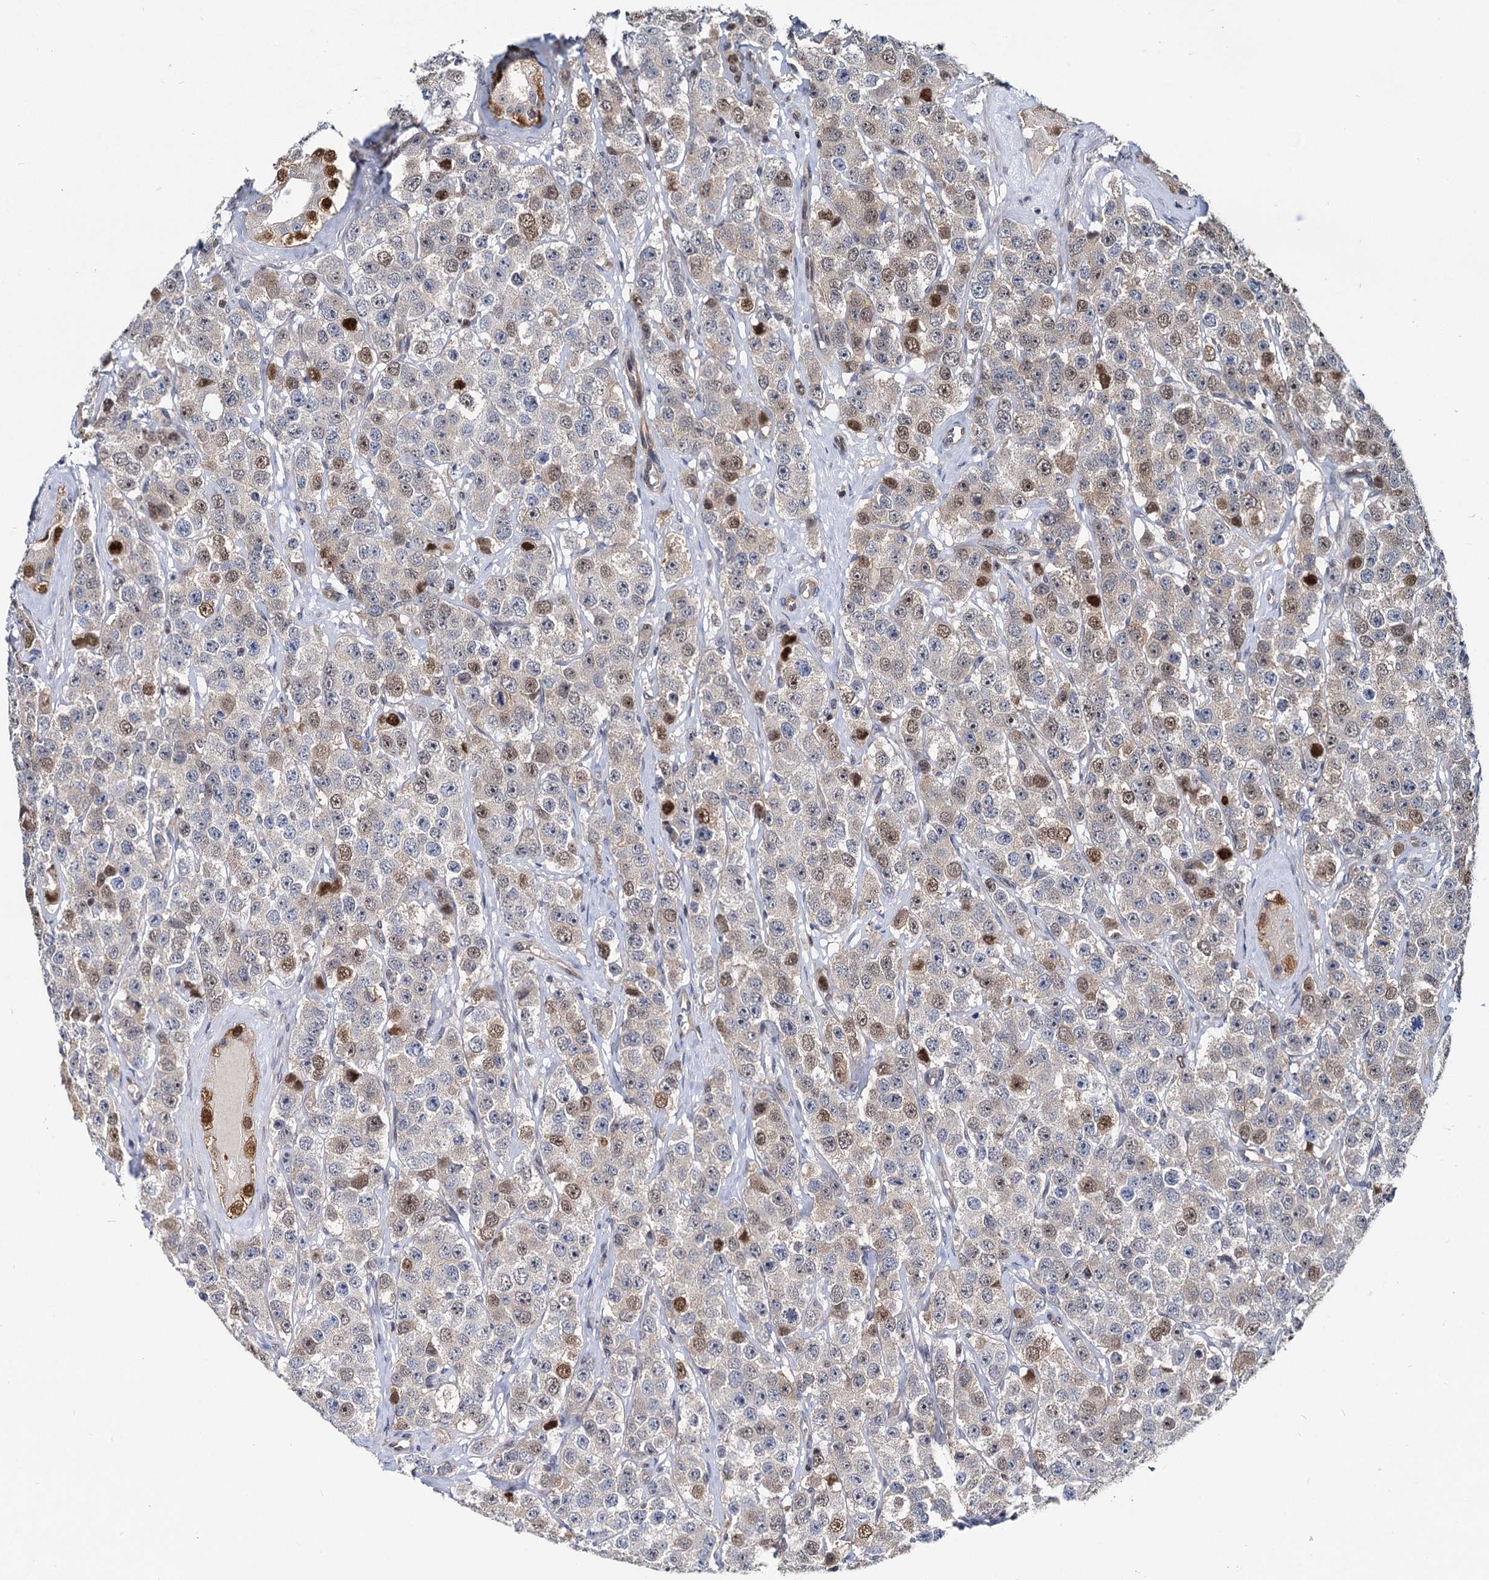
{"staining": {"intensity": "moderate", "quantity": "25%-75%", "location": "nuclear"}, "tissue": "testis cancer", "cell_type": "Tumor cells", "image_type": "cancer", "snomed": [{"axis": "morphology", "description": "Seminoma, NOS"}, {"axis": "topography", "description": "Testis"}], "caption": "High-magnification brightfield microscopy of testis cancer stained with DAB (brown) and counterstained with hematoxylin (blue). tumor cells exhibit moderate nuclear staining is seen in about25%-75% of cells.", "gene": "UBLCP1", "patient": {"sex": "male", "age": 28}}